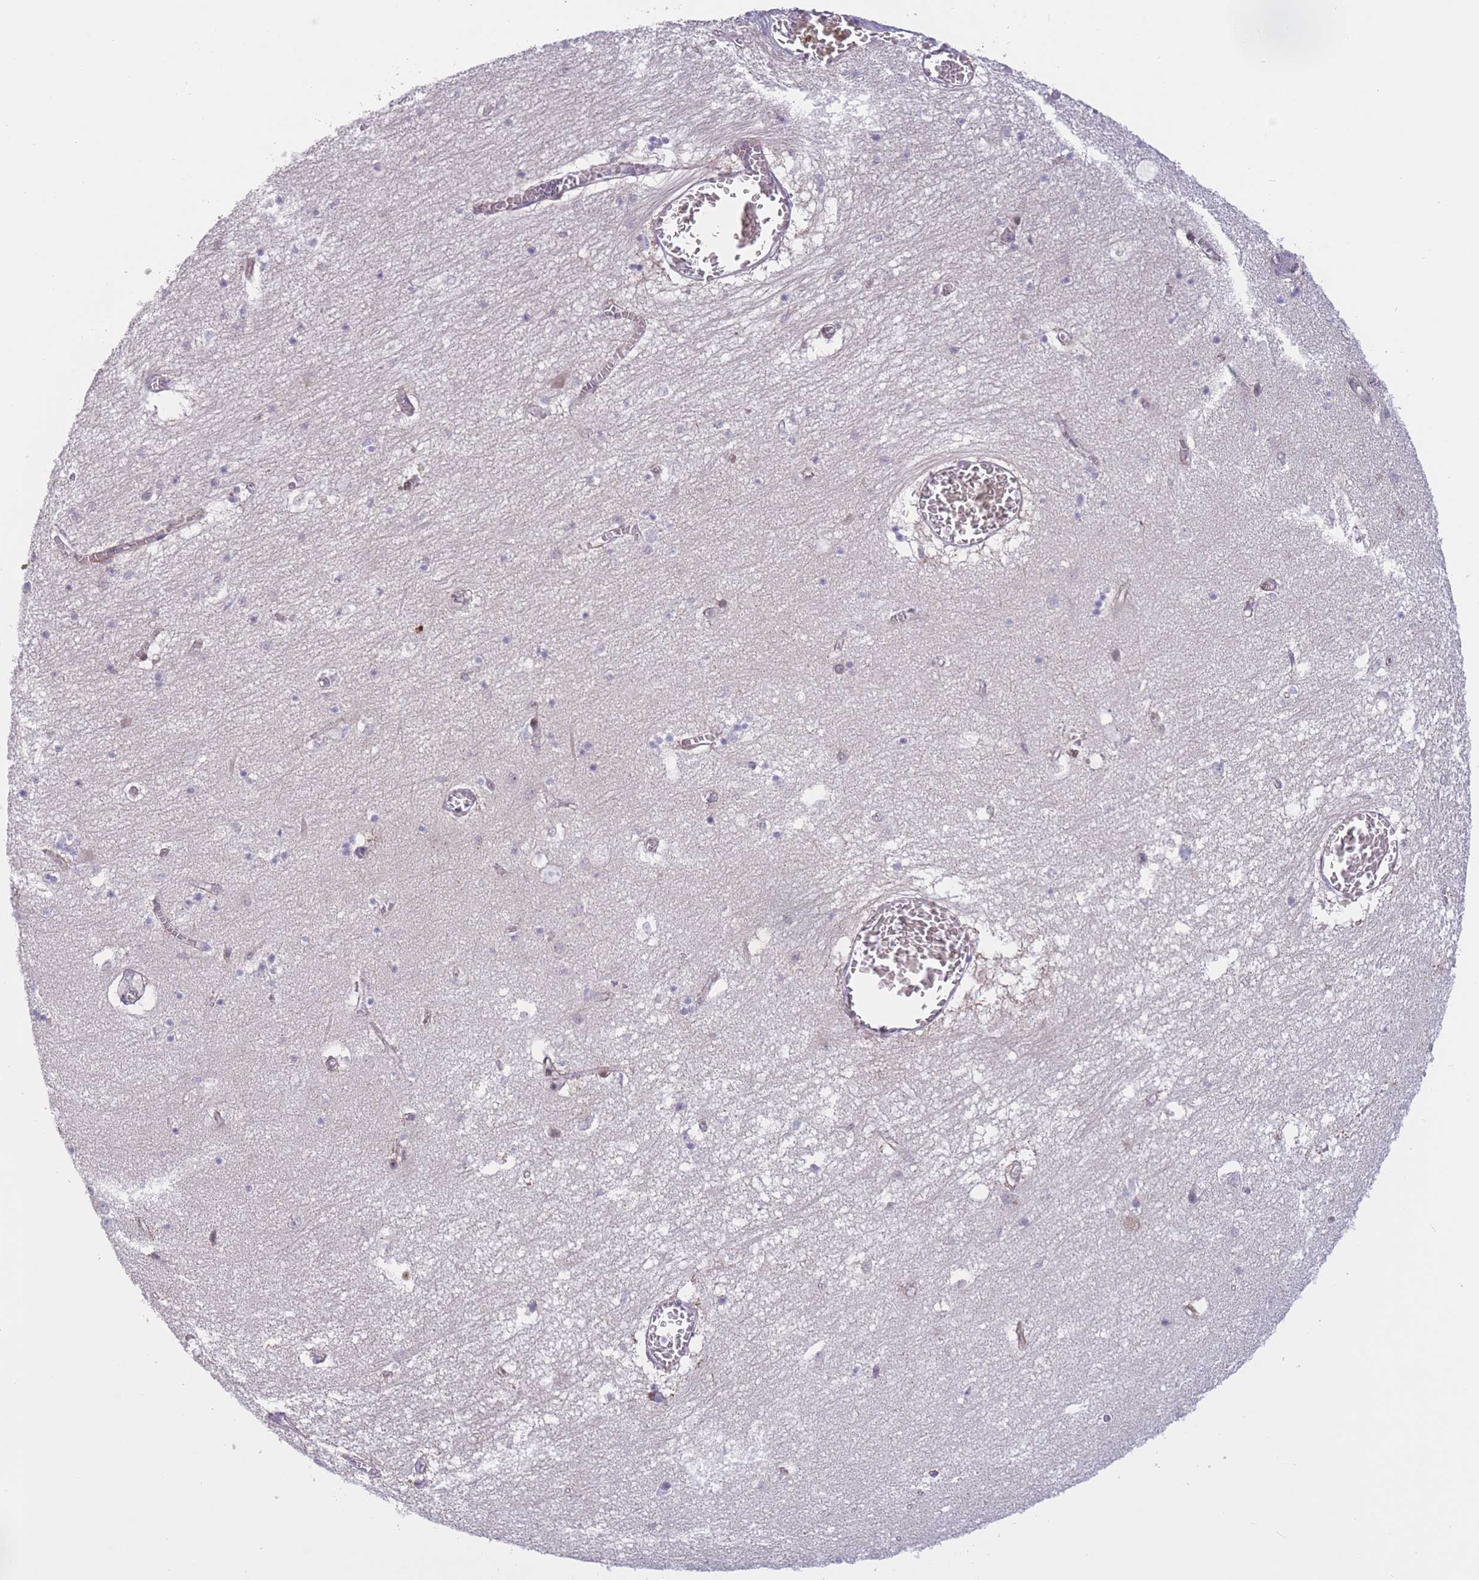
{"staining": {"intensity": "negative", "quantity": "none", "location": "none"}, "tissue": "hippocampus", "cell_type": "Glial cells", "image_type": "normal", "snomed": [{"axis": "morphology", "description": "Normal tissue, NOS"}, {"axis": "topography", "description": "Hippocampus"}], "caption": "Benign hippocampus was stained to show a protein in brown. There is no significant staining in glial cells.", "gene": "BCL9L", "patient": {"sex": "female", "age": 64}}